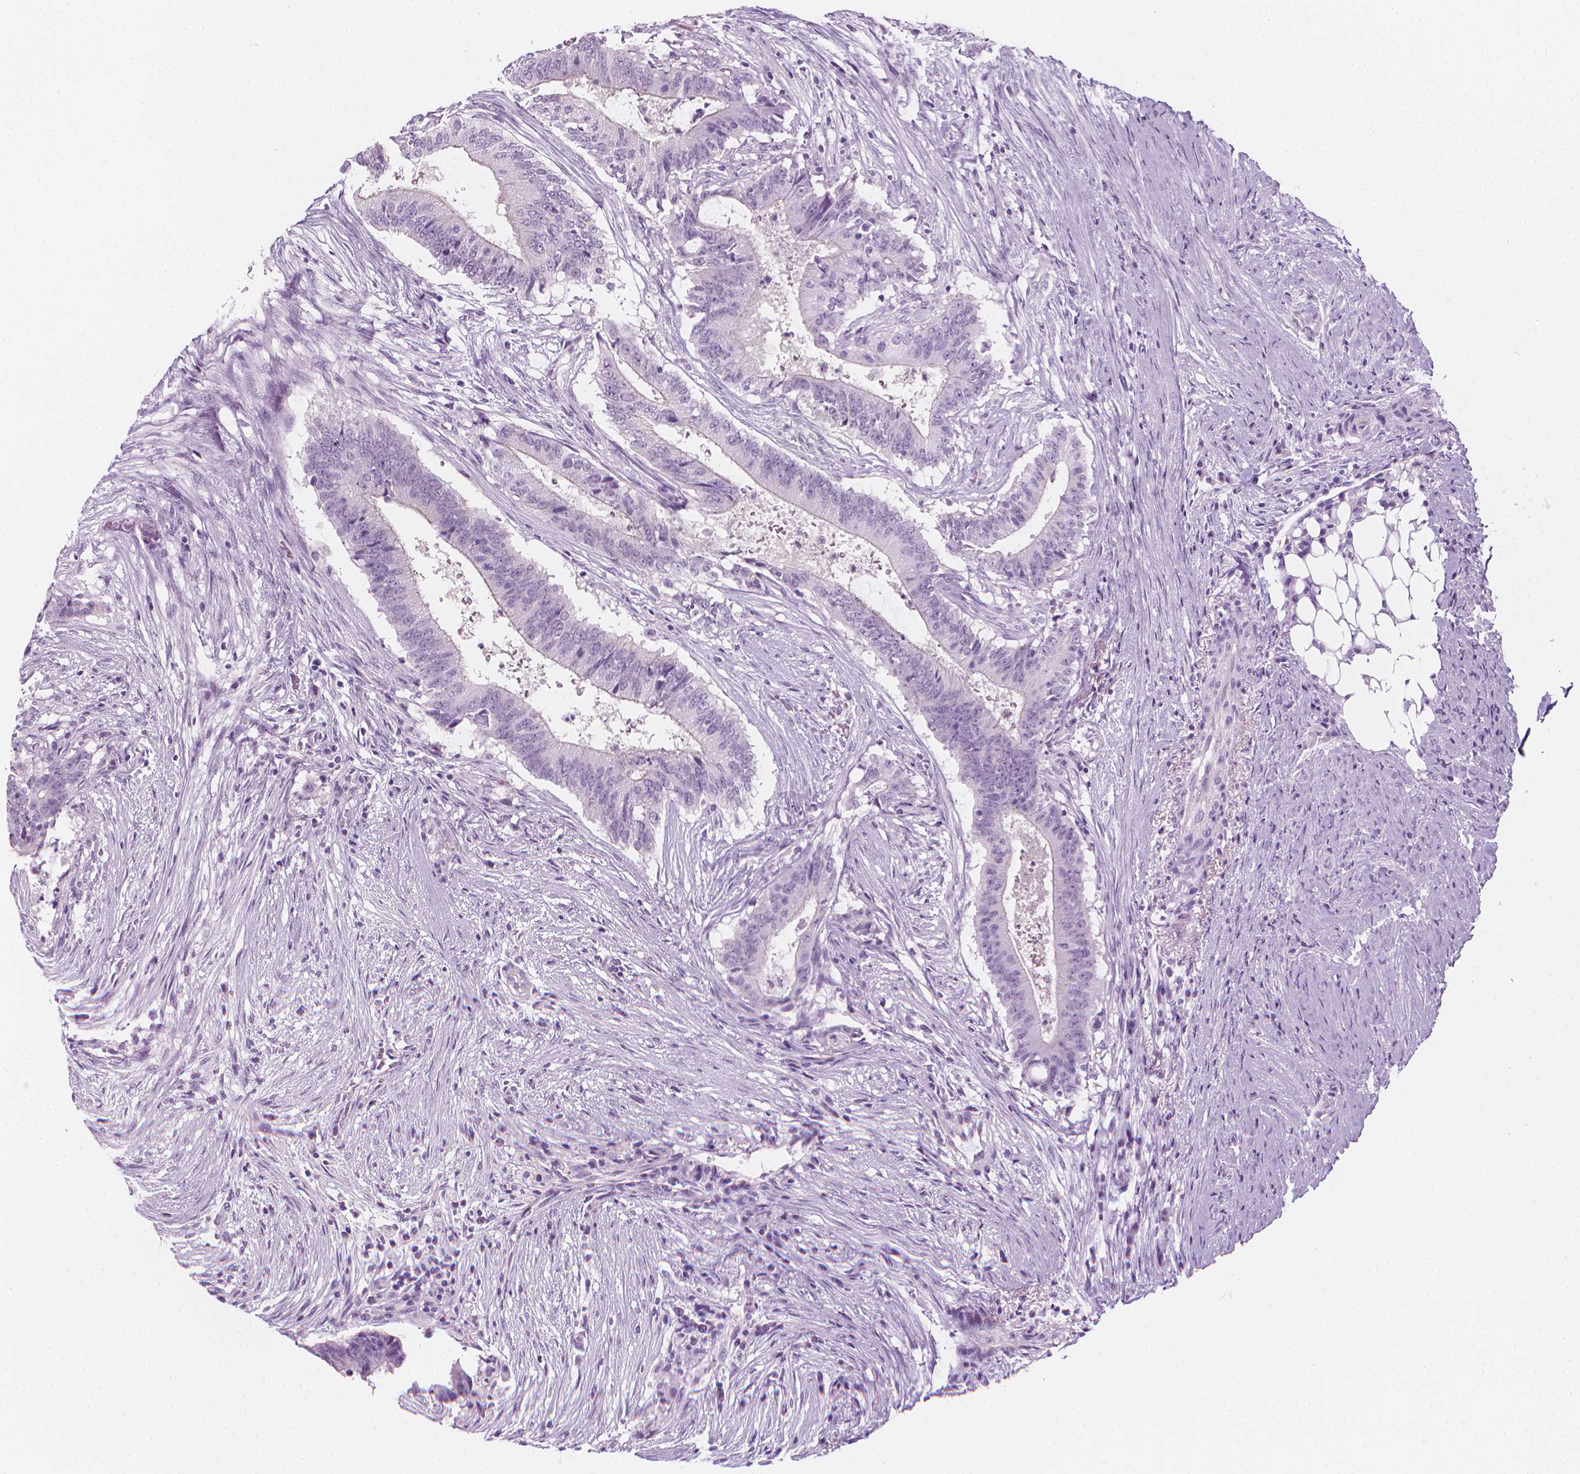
{"staining": {"intensity": "negative", "quantity": "none", "location": "none"}, "tissue": "colorectal cancer", "cell_type": "Tumor cells", "image_type": "cancer", "snomed": [{"axis": "morphology", "description": "Adenocarcinoma, NOS"}, {"axis": "topography", "description": "Colon"}], "caption": "Immunohistochemistry image of adenocarcinoma (colorectal) stained for a protein (brown), which demonstrates no expression in tumor cells. The staining is performed using DAB brown chromogen with nuclei counter-stained in using hematoxylin.", "gene": "SCG3", "patient": {"sex": "female", "age": 43}}